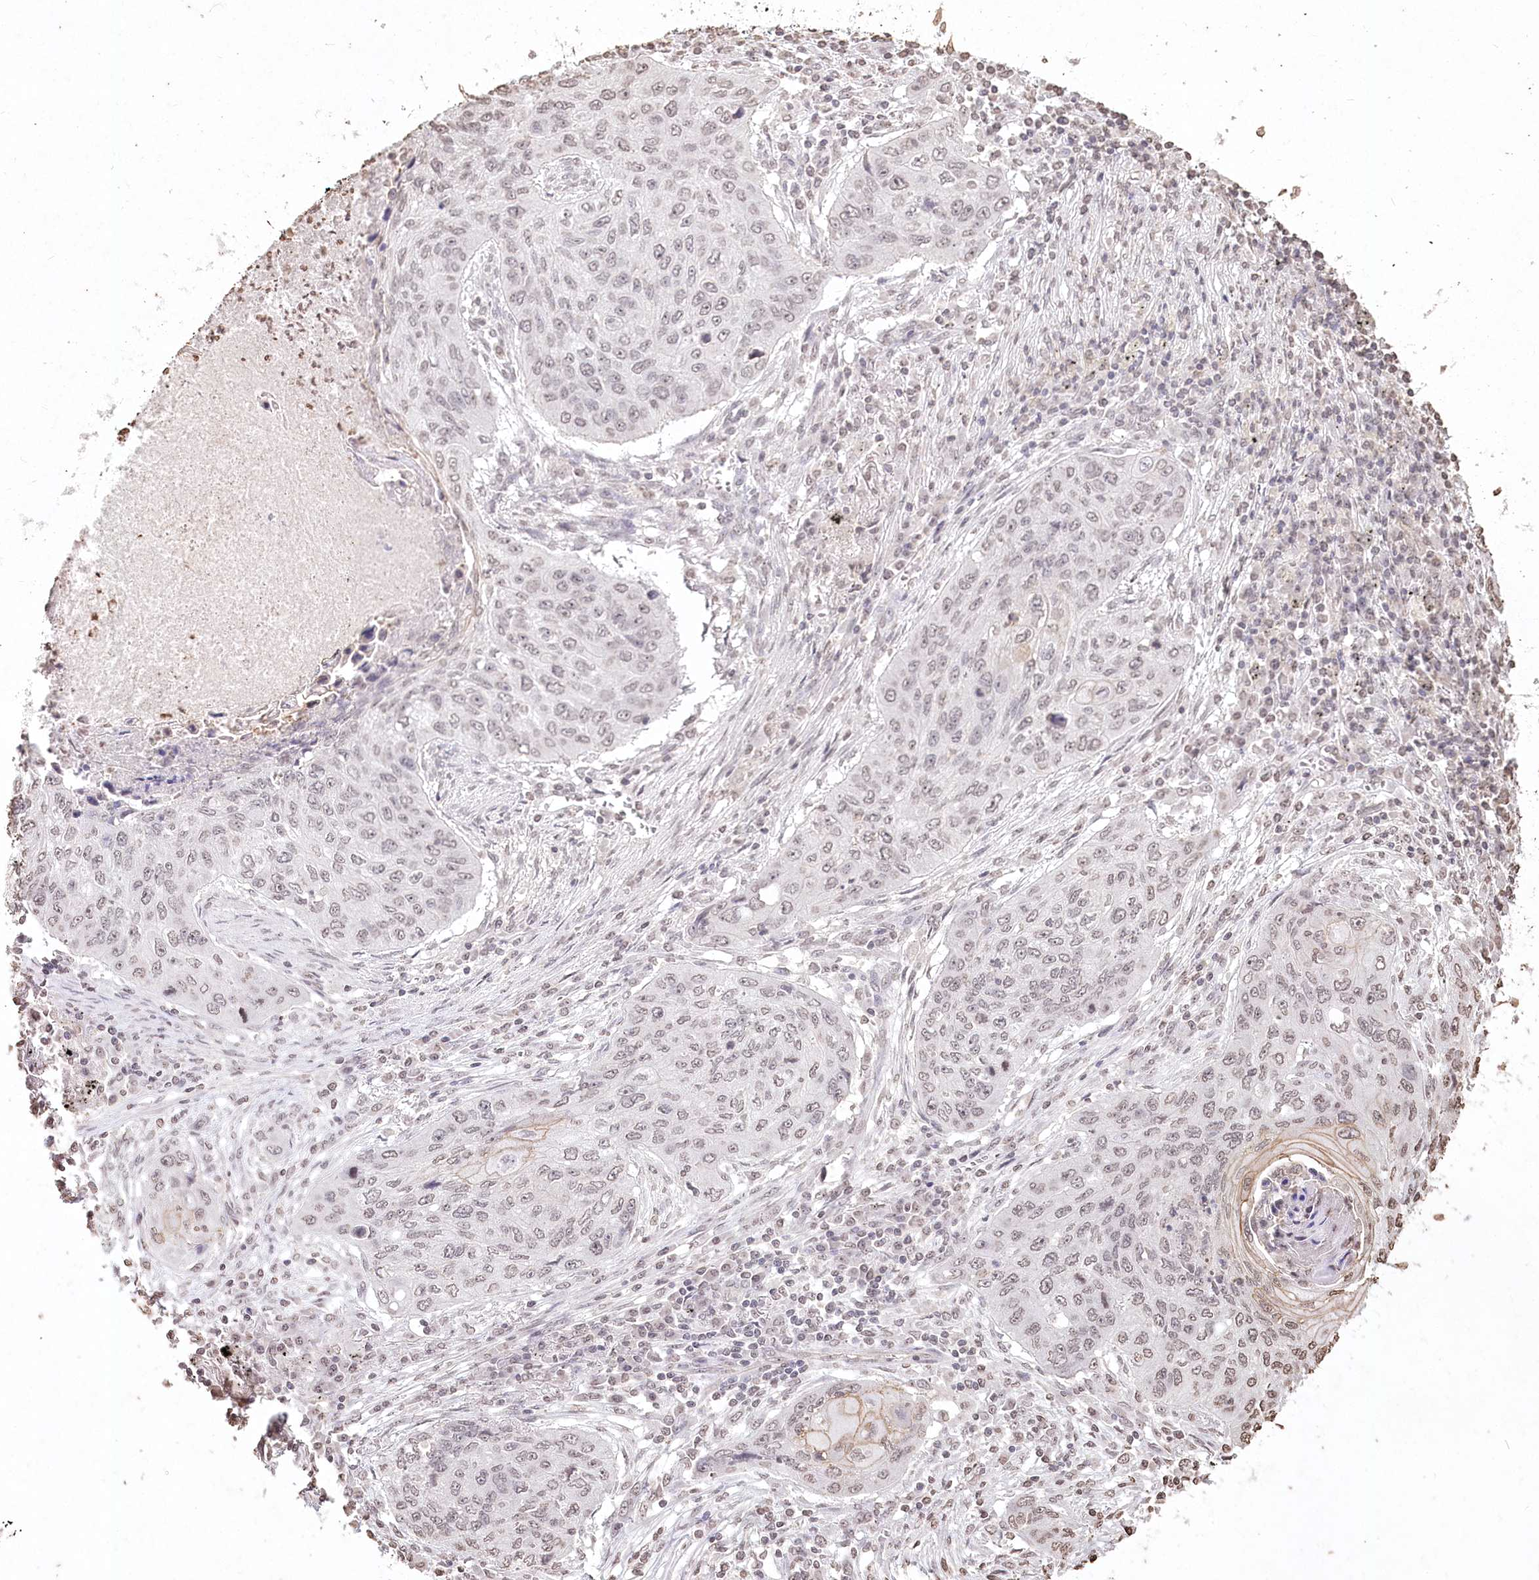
{"staining": {"intensity": "weak", "quantity": "<25%", "location": "nuclear"}, "tissue": "lung cancer", "cell_type": "Tumor cells", "image_type": "cancer", "snomed": [{"axis": "morphology", "description": "Squamous cell carcinoma, NOS"}, {"axis": "topography", "description": "Lung"}], "caption": "Protein analysis of lung cancer shows no significant expression in tumor cells.", "gene": "DMXL1", "patient": {"sex": "female", "age": 63}}